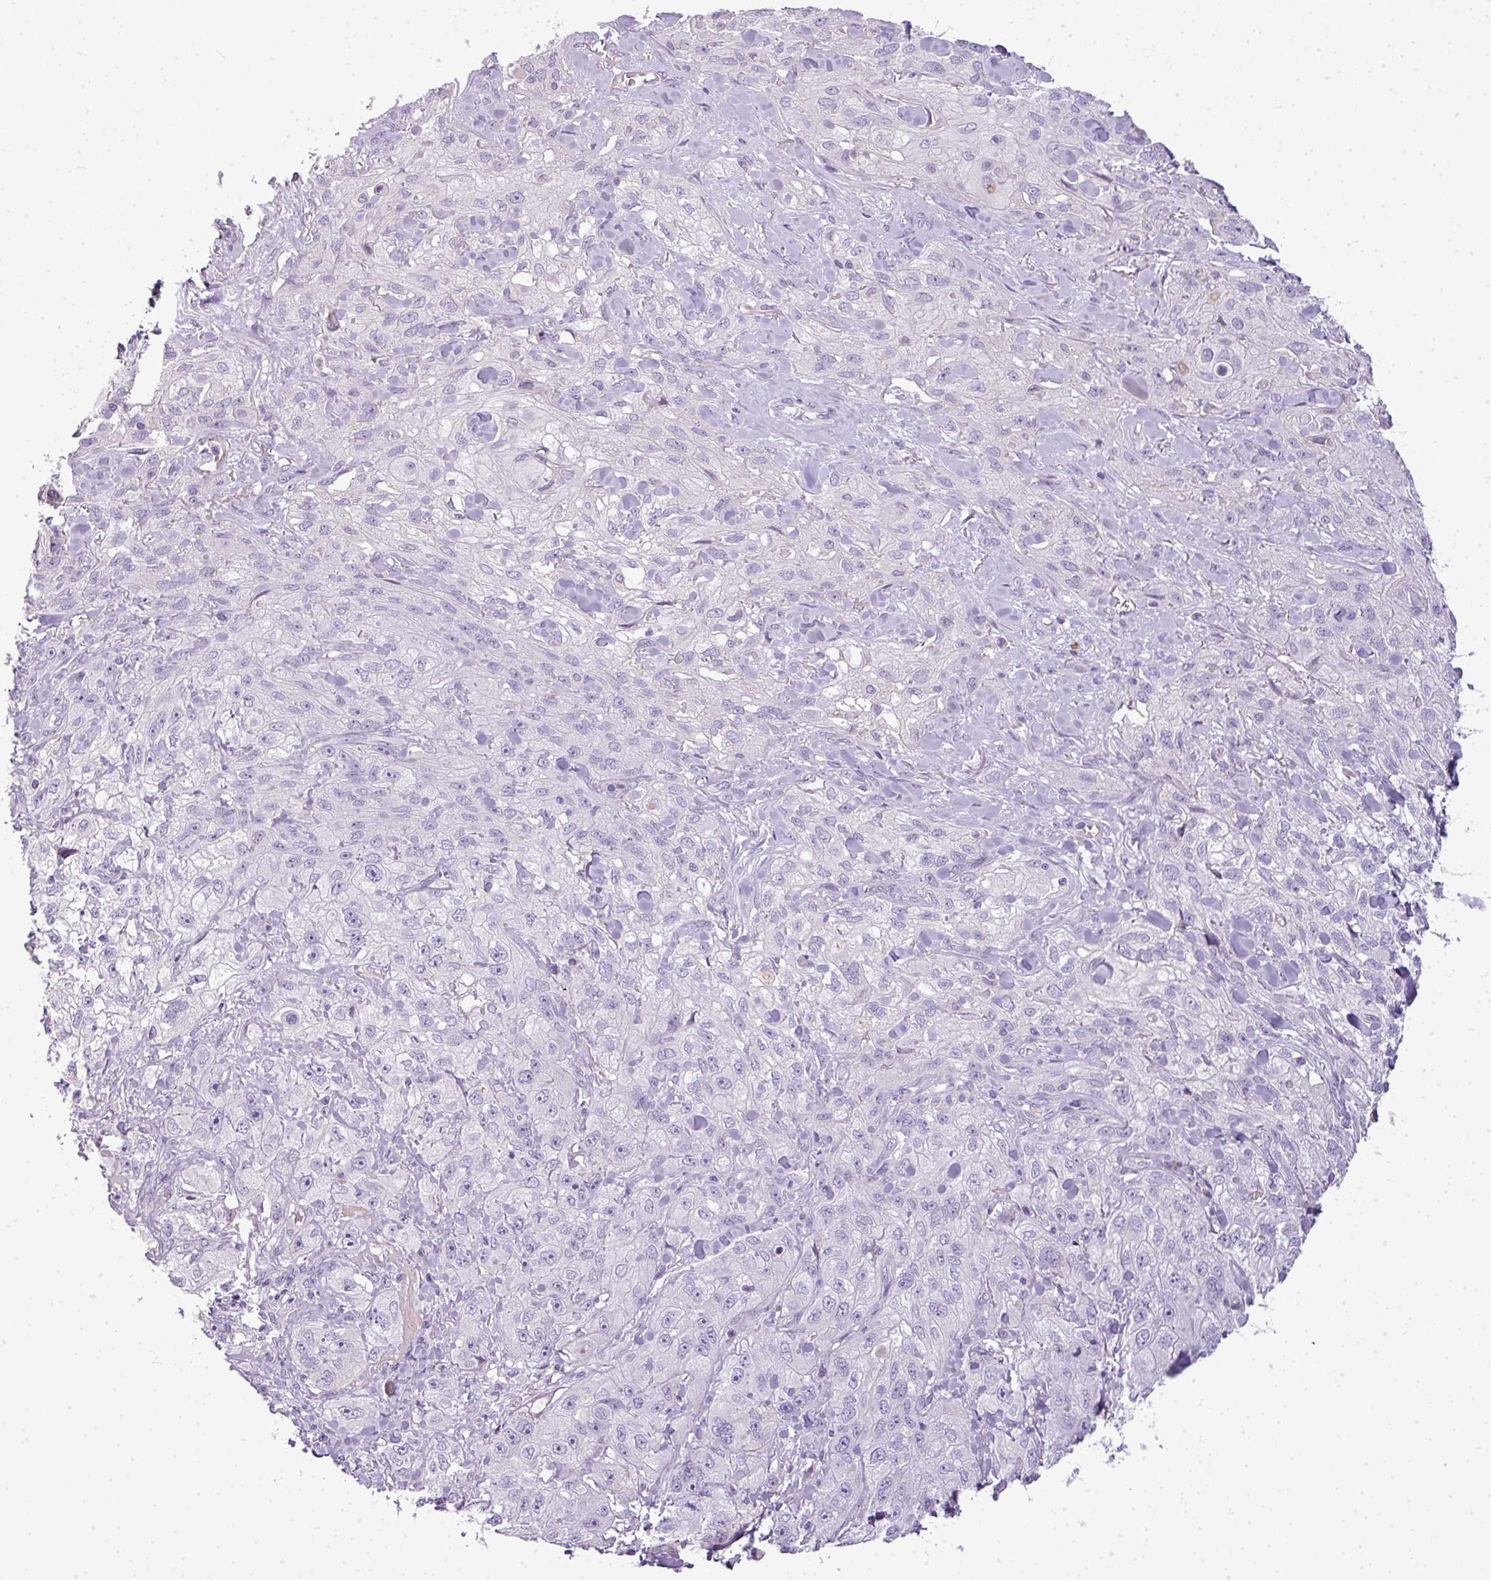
{"staining": {"intensity": "negative", "quantity": "none", "location": "none"}, "tissue": "skin cancer", "cell_type": "Tumor cells", "image_type": "cancer", "snomed": [{"axis": "morphology", "description": "Squamous cell carcinoma, NOS"}, {"axis": "topography", "description": "Skin"}, {"axis": "topography", "description": "Vulva"}], "caption": "High power microscopy micrograph of an IHC micrograph of skin cancer (squamous cell carcinoma), revealing no significant expression in tumor cells.", "gene": "C4B", "patient": {"sex": "female", "age": 86}}